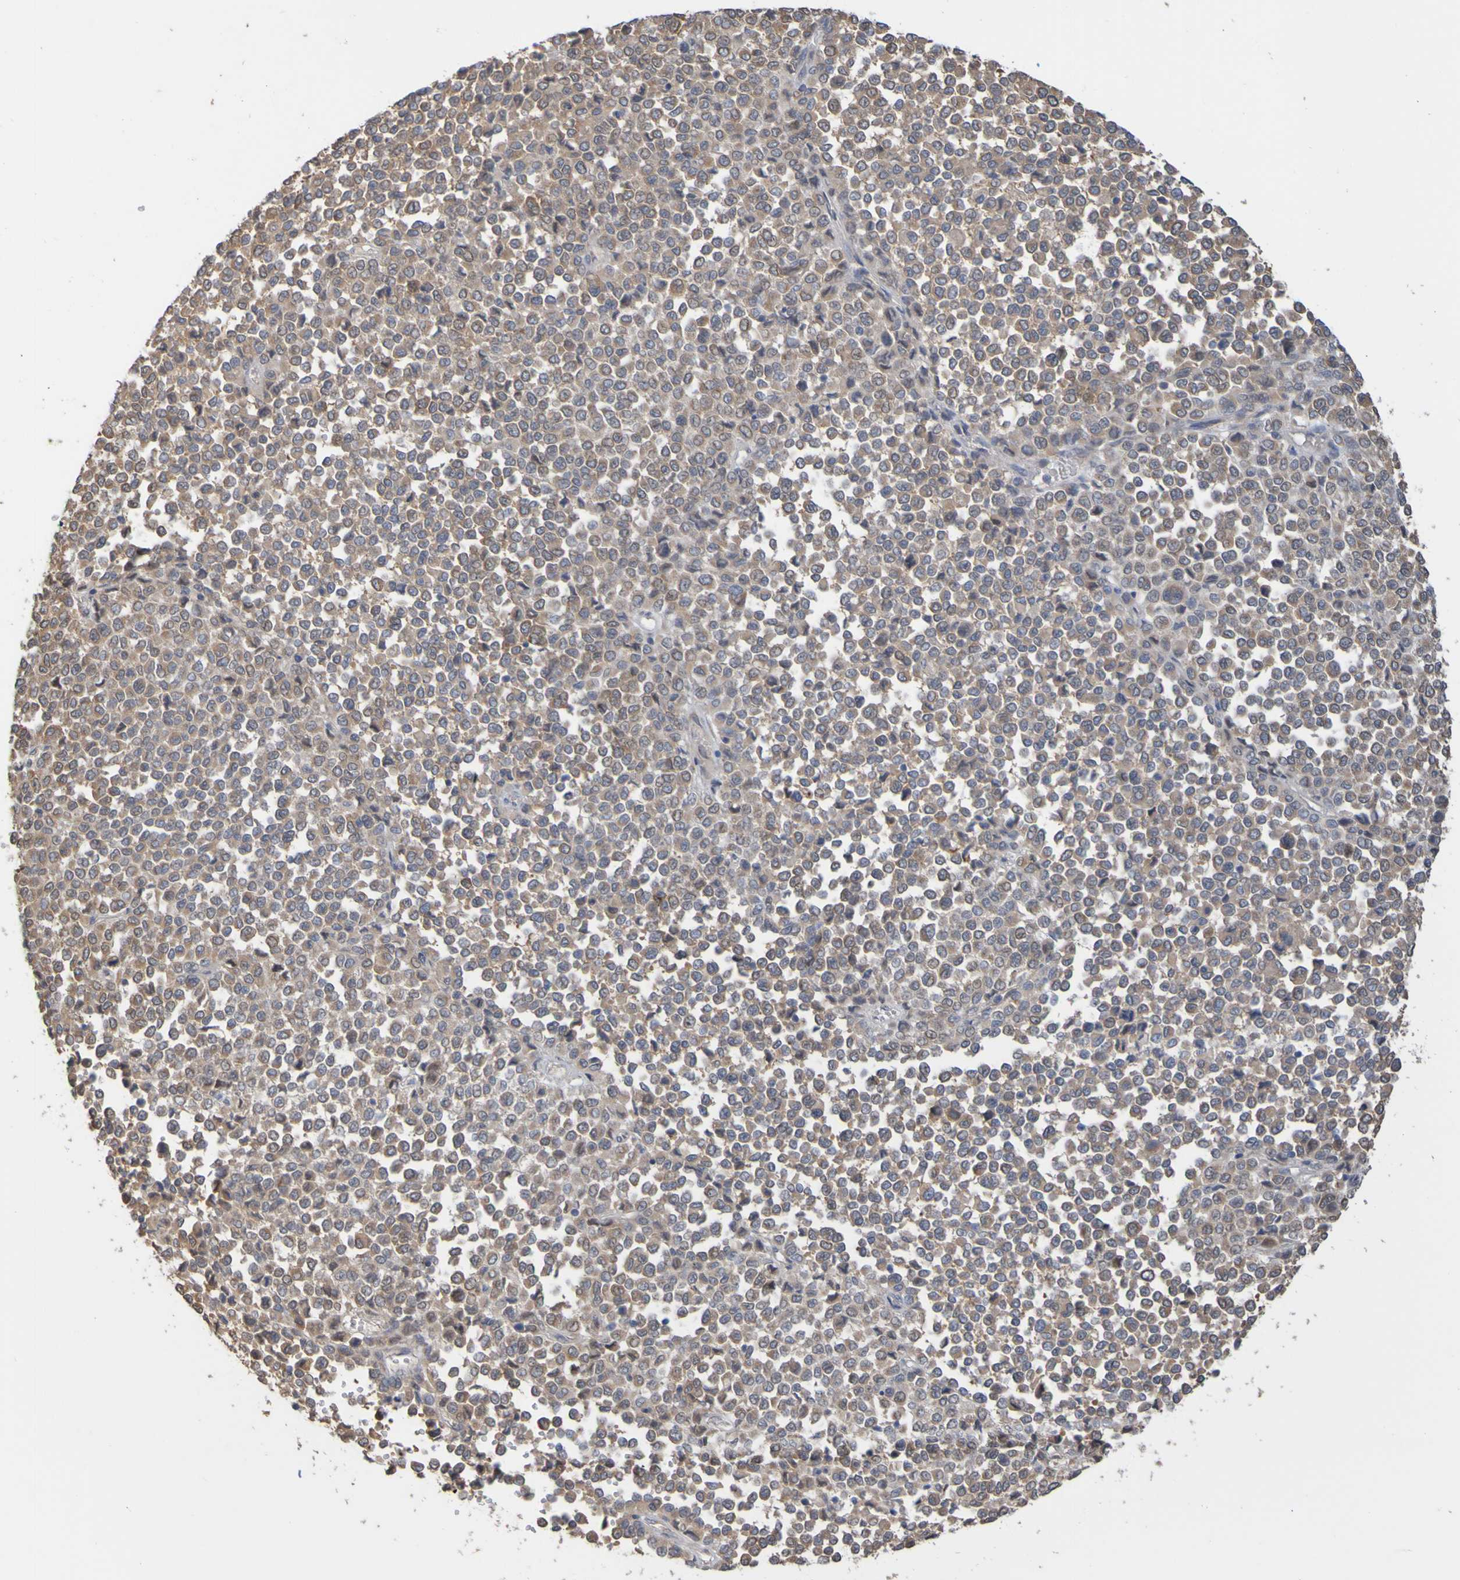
{"staining": {"intensity": "weak", "quantity": "25%-75%", "location": "cytoplasmic/membranous"}, "tissue": "melanoma", "cell_type": "Tumor cells", "image_type": "cancer", "snomed": [{"axis": "morphology", "description": "Malignant melanoma, Metastatic site"}, {"axis": "topography", "description": "Pancreas"}], "caption": "Weak cytoplasmic/membranous protein expression is seen in approximately 25%-75% of tumor cells in melanoma.", "gene": "NAV2", "patient": {"sex": "female", "age": 30}}